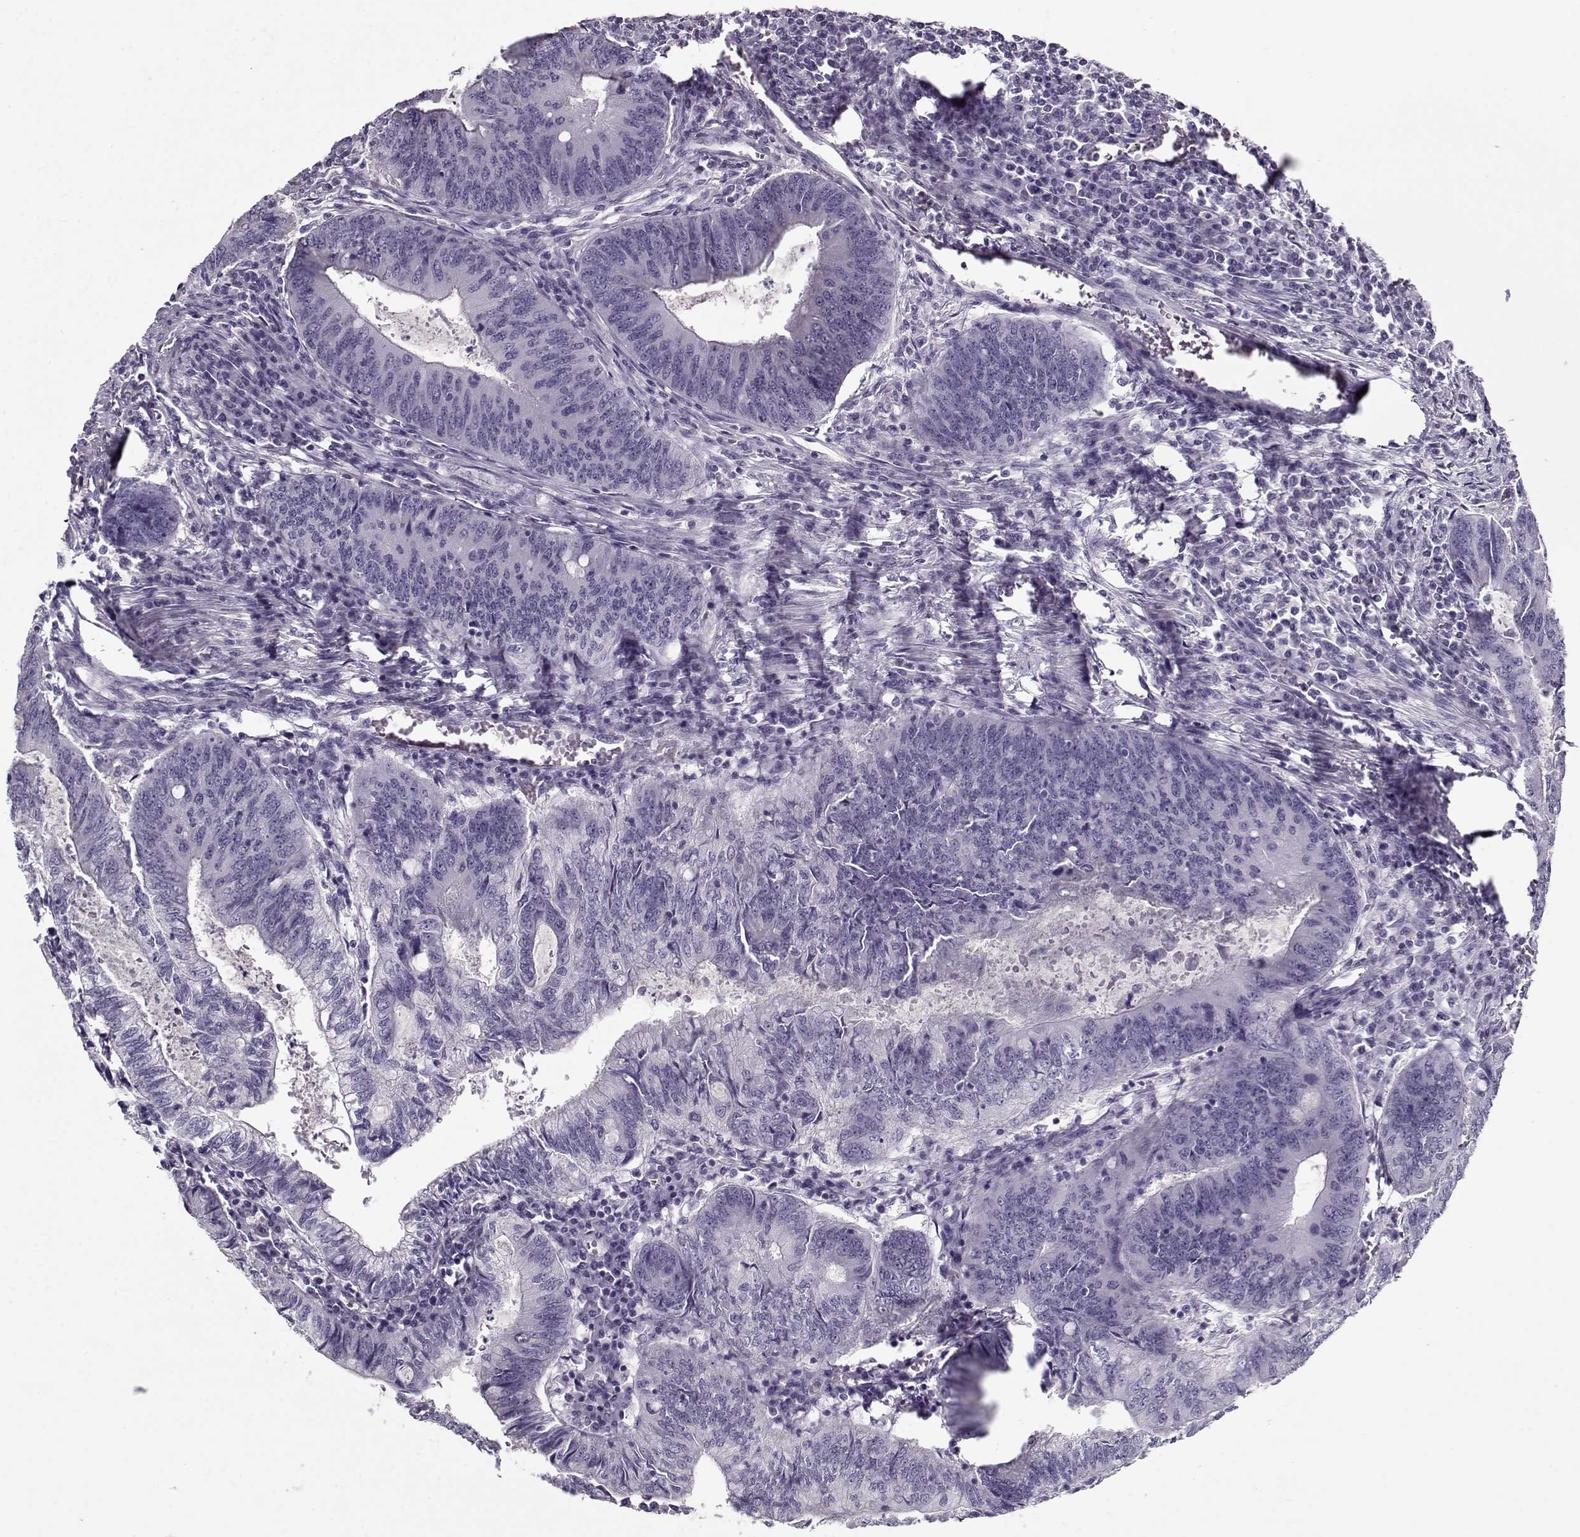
{"staining": {"intensity": "negative", "quantity": "none", "location": "none"}, "tissue": "colorectal cancer", "cell_type": "Tumor cells", "image_type": "cancer", "snomed": [{"axis": "morphology", "description": "Adenocarcinoma, NOS"}, {"axis": "topography", "description": "Colon"}], "caption": "Immunohistochemical staining of human colorectal adenocarcinoma shows no significant positivity in tumor cells. (IHC, brightfield microscopy, high magnification).", "gene": "CCDC136", "patient": {"sex": "male", "age": 67}}